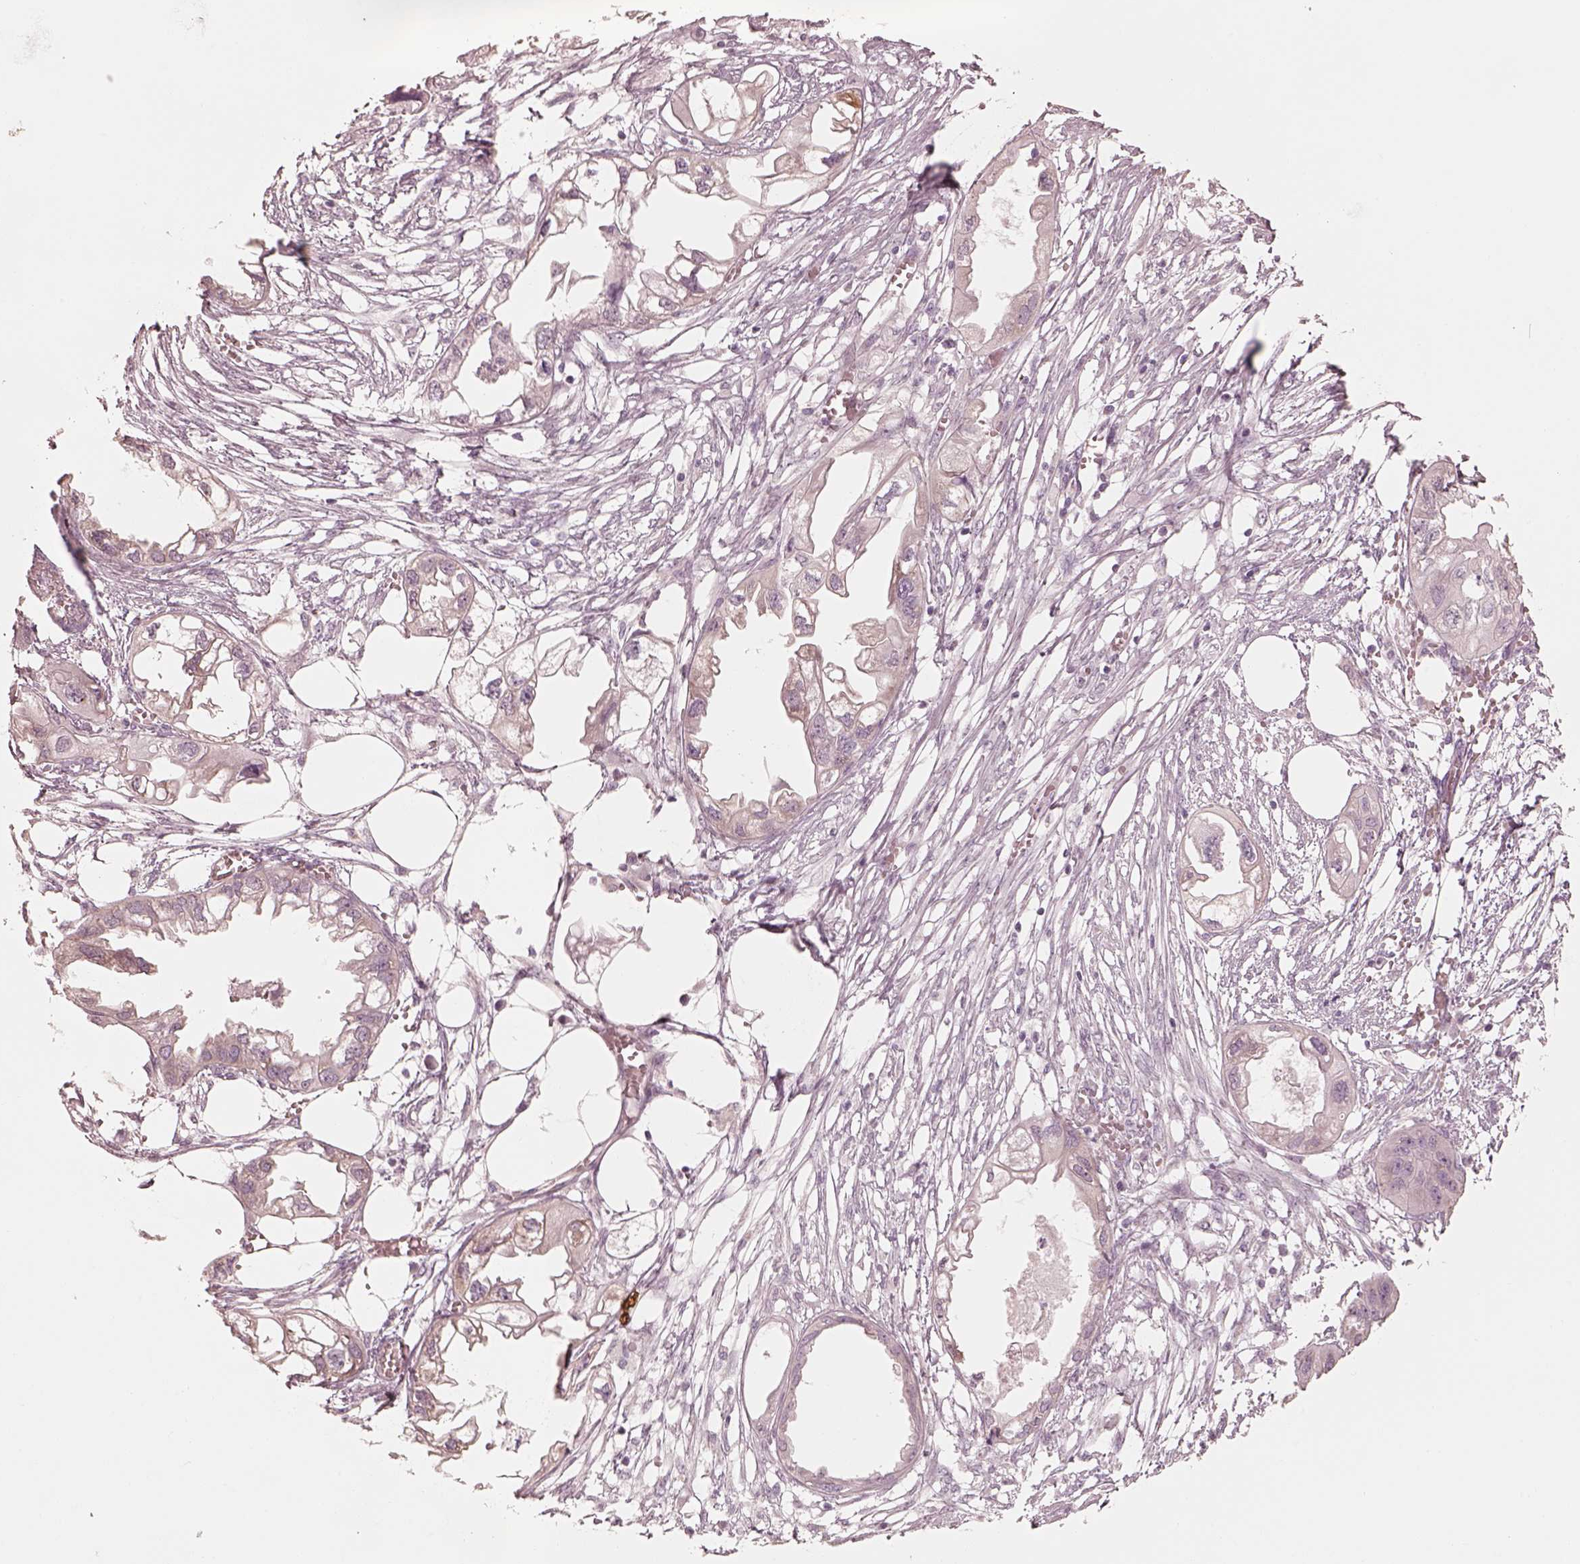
{"staining": {"intensity": "weak", "quantity": "<25%", "location": "cytoplasmic/membranous"}, "tissue": "endometrial cancer", "cell_type": "Tumor cells", "image_type": "cancer", "snomed": [{"axis": "morphology", "description": "Adenocarcinoma, NOS"}, {"axis": "morphology", "description": "Adenocarcinoma, metastatic, NOS"}, {"axis": "topography", "description": "Adipose tissue"}, {"axis": "topography", "description": "Endometrium"}], "caption": "IHC micrograph of human endometrial cancer stained for a protein (brown), which reveals no expression in tumor cells.", "gene": "RAB3C", "patient": {"sex": "female", "age": 67}}